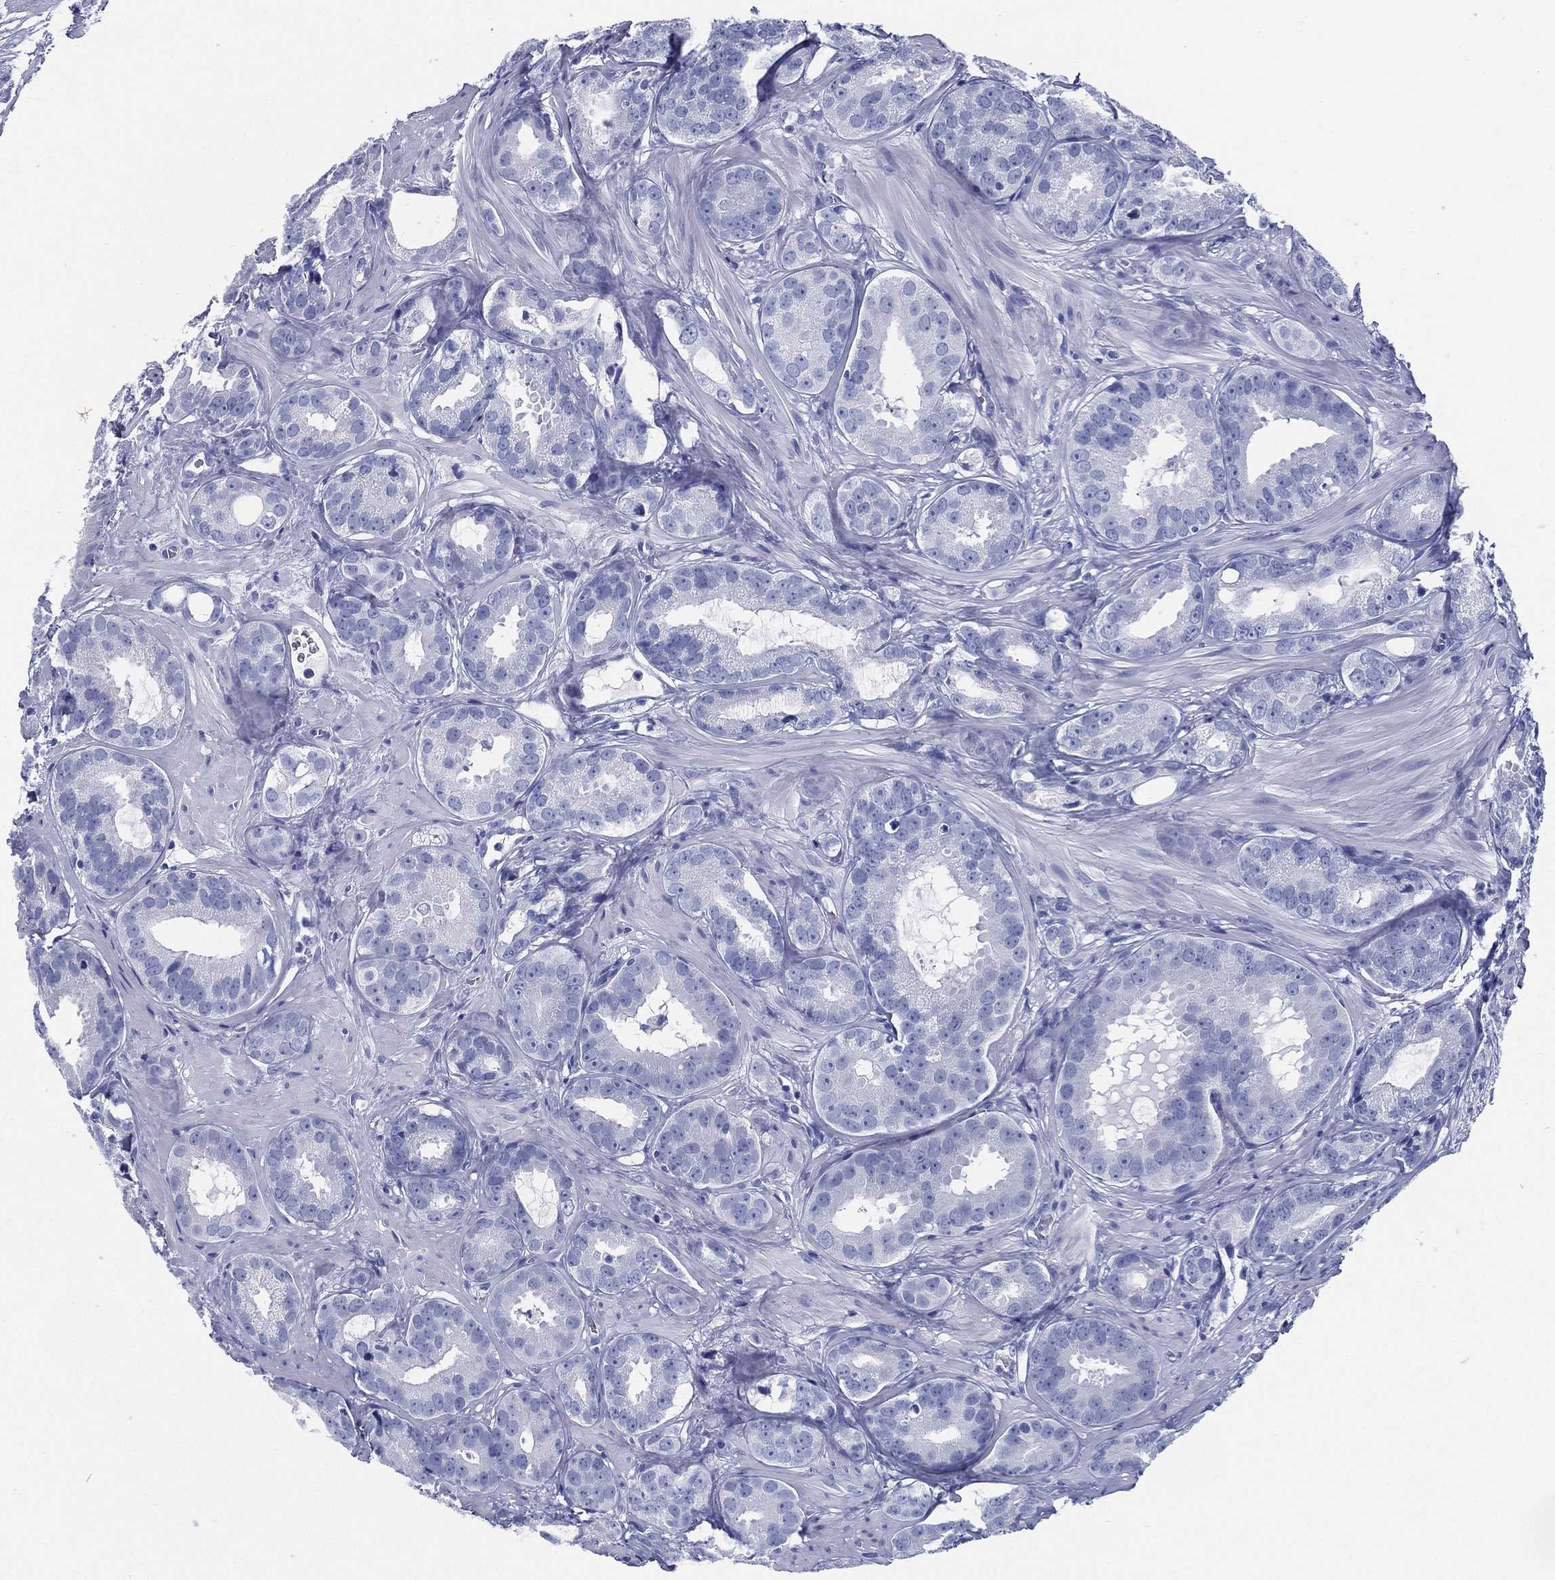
{"staining": {"intensity": "negative", "quantity": "none", "location": "none"}, "tissue": "prostate cancer", "cell_type": "Tumor cells", "image_type": "cancer", "snomed": [{"axis": "morphology", "description": "Adenocarcinoma, NOS"}, {"axis": "topography", "description": "Prostate"}], "caption": "DAB (3,3'-diaminobenzidine) immunohistochemical staining of human prostate adenocarcinoma shows no significant positivity in tumor cells.", "gene": "RSPH4A", "patient": {"sex": "male", "age": 69}}